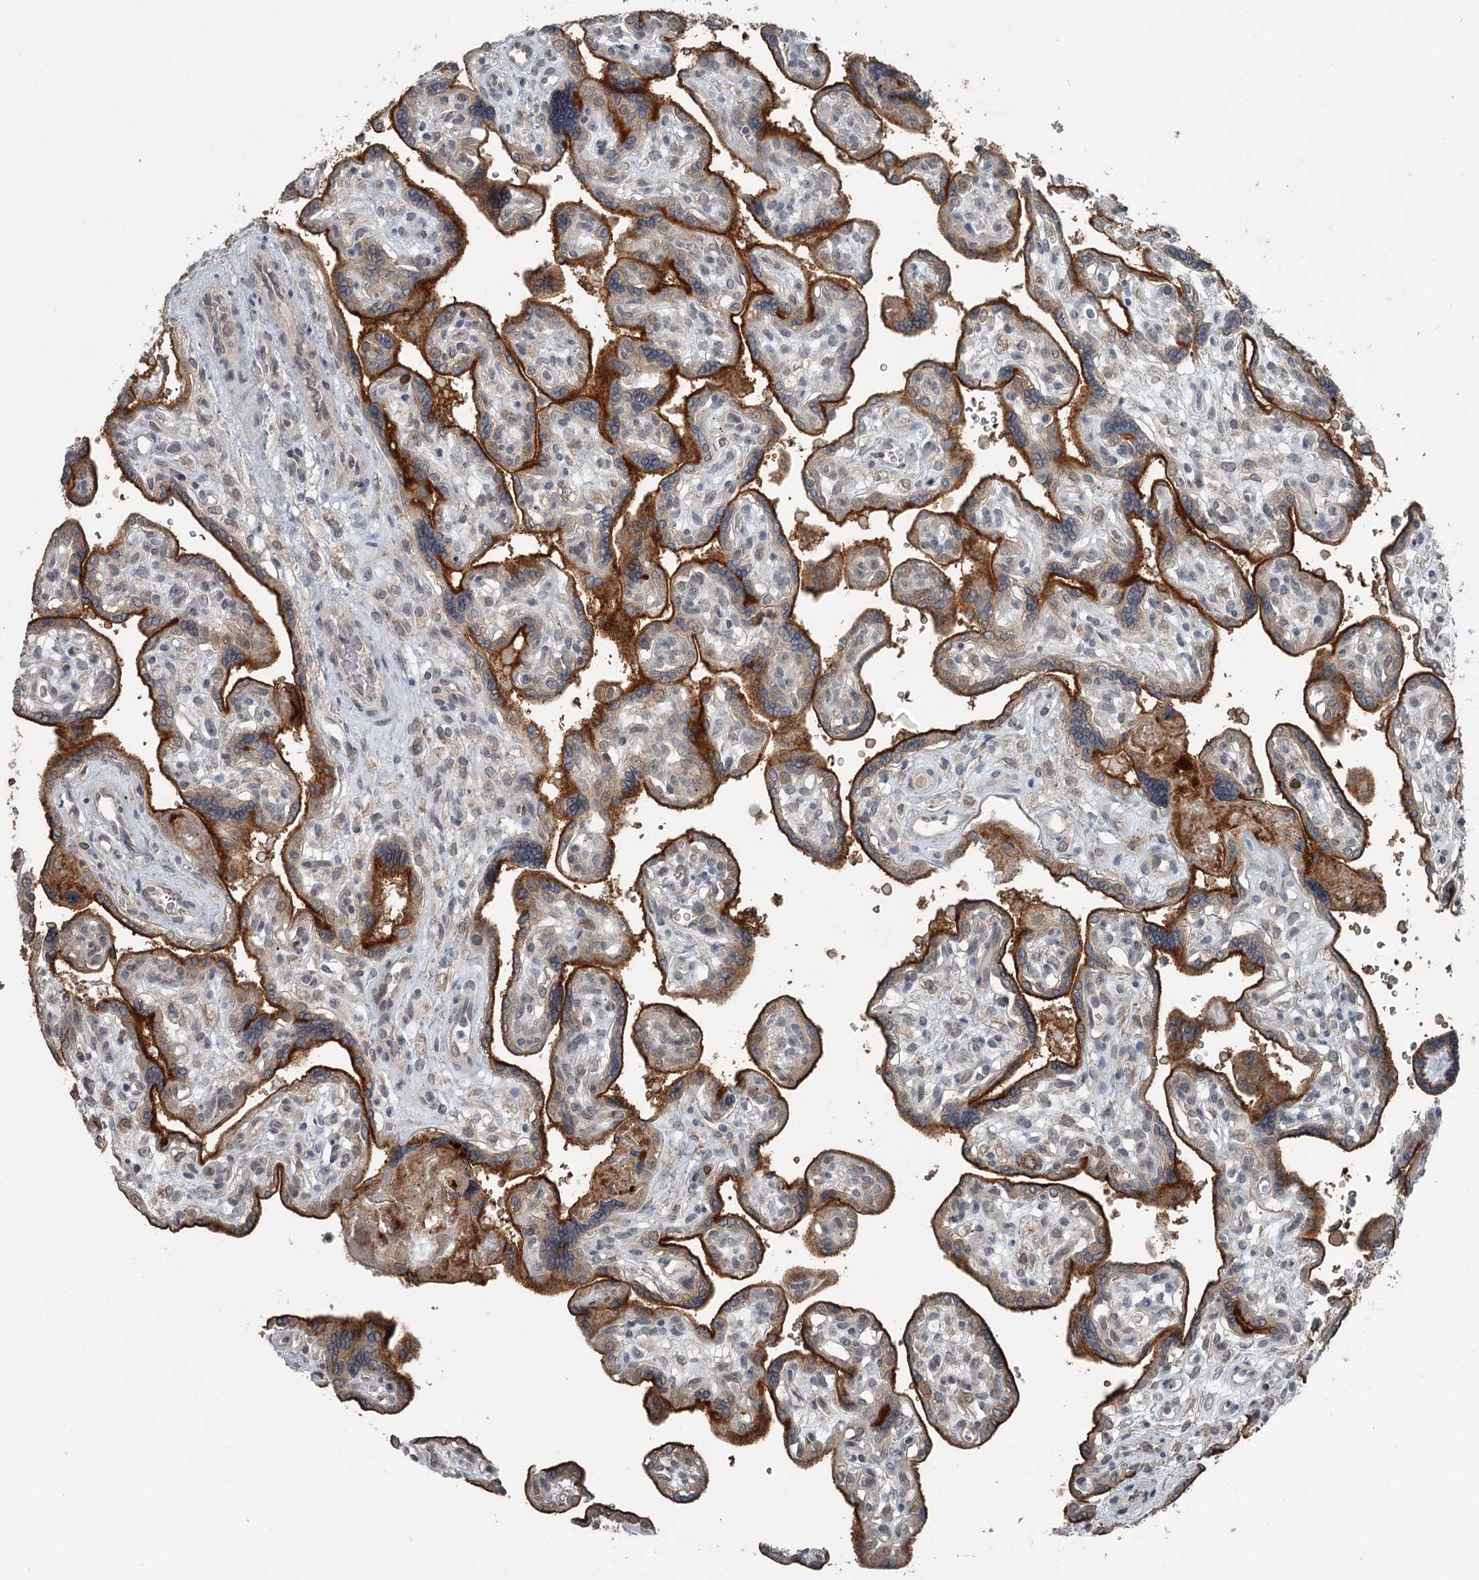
{"staining": {"intensity": "strong", "quantity": ">75%", "location": "cytoplasmic/membranous"}, "tissue": "placenta", "cell_type": "Trophoblastic cells", "image_type": "normal", "snomed": [{"axis": "morphology", "description": "Normal tissue, NOS"}, {"axis": "topography", "description": "Placenta"}], "caption": "Immunohistochemical staining of unremarkable placenta reveals high levels of strong cytoplasmic/membranous positivity in approximately >75% of trophoblastic cells.", "gene": "SLC39A8", "patient": {"sex": "female", "age": 39}}